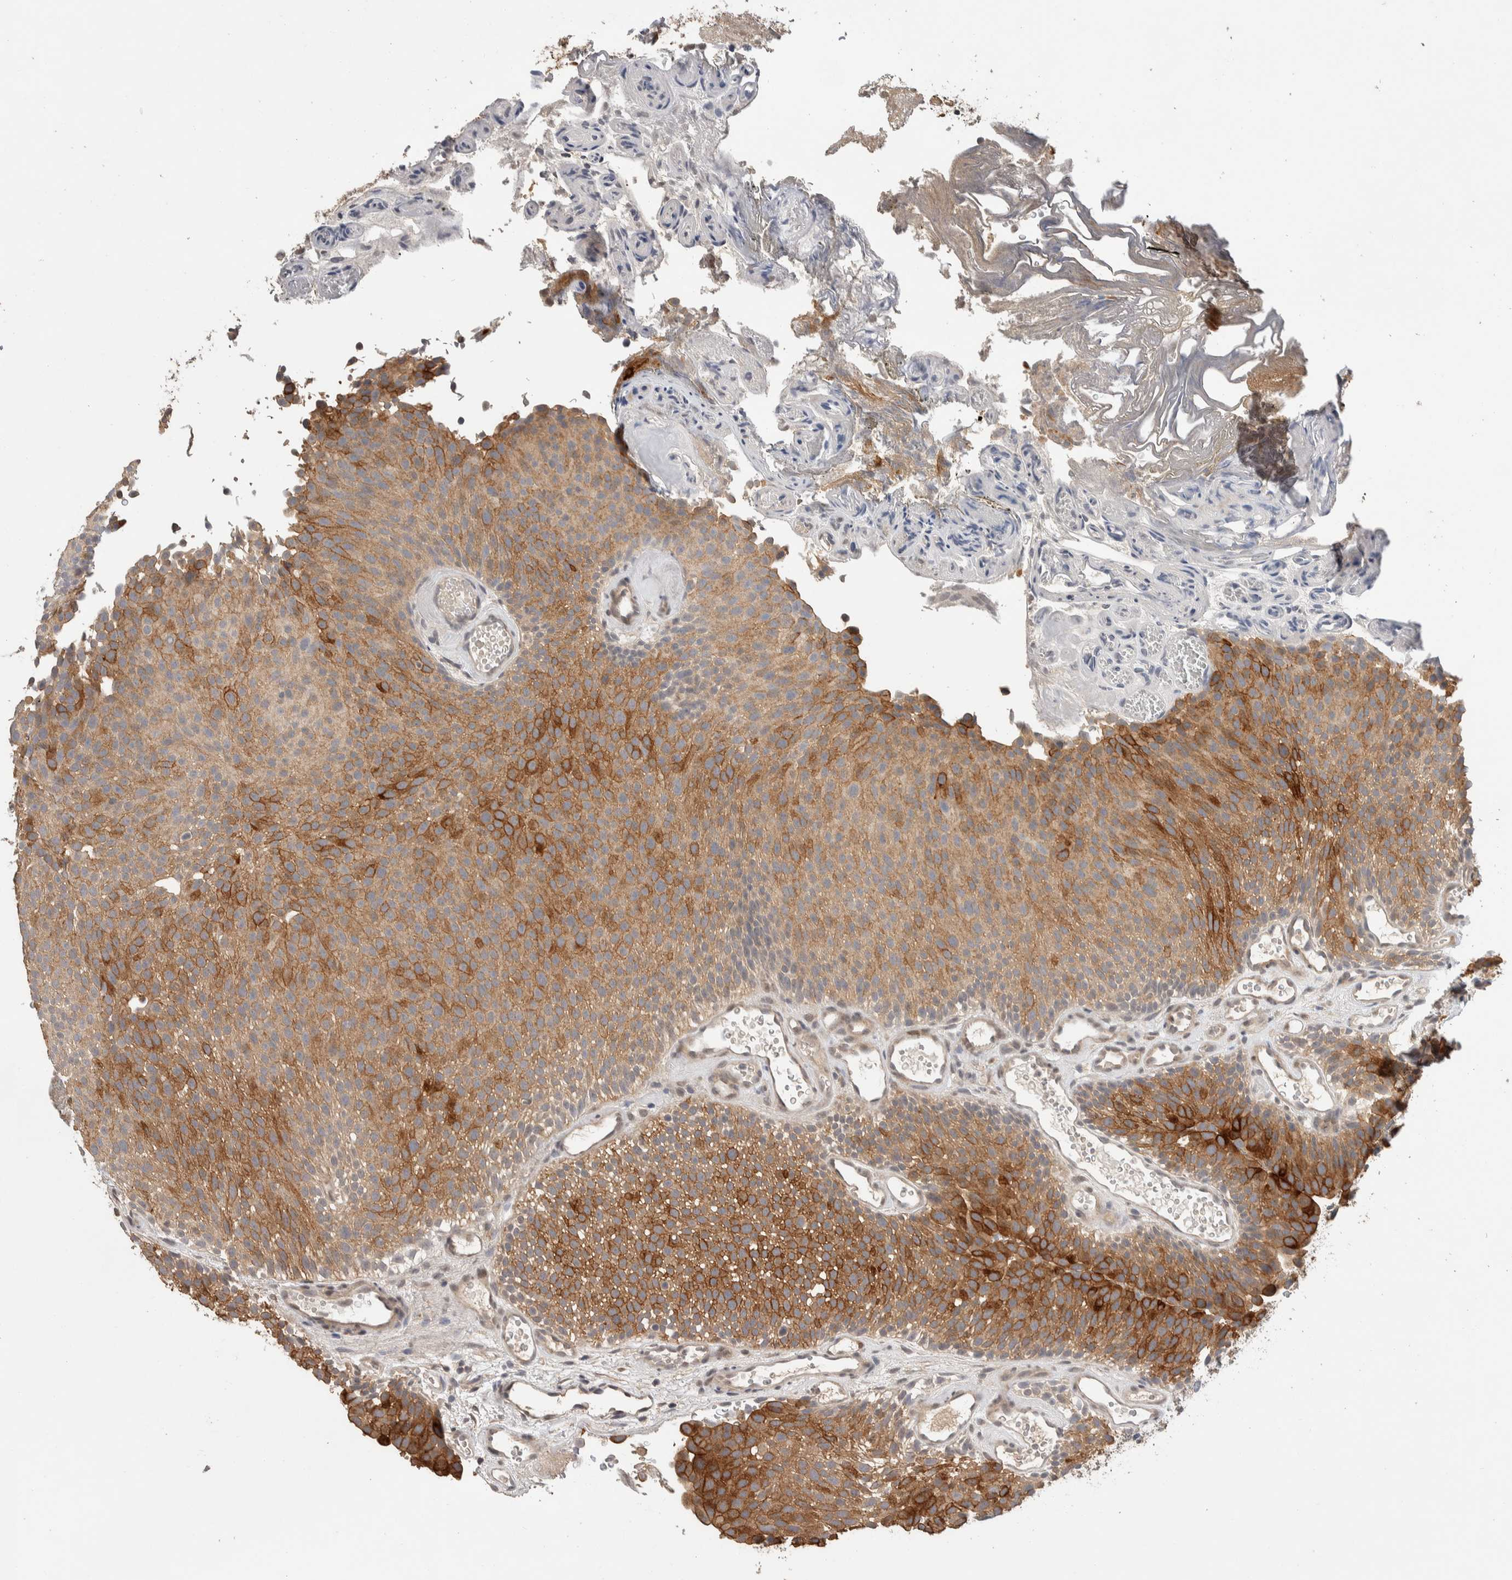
{"staining": {"intensity": "moderate", "quantity": ">75%", "location": "cytoplasmic/membranous"}, "tissue": "urothelial cancer", "cell_type": "Tumor cells", "image_type": "cancer", "snomed": [{"axis": "morphology", "description": "Urothelial carcinoma, Low grade"}, {"axis": "topography", "description": "Urinary bladder"}], "caption": "Urothelial carcinoma (low-grade) was stained to show a protein in brown. There is medium levels of moderate cytoplasmic/membranous positivity in approximately >75% of tumor cells.", "gene": "CYSRT1", "patient": {"sex": "male", "age": 78}}